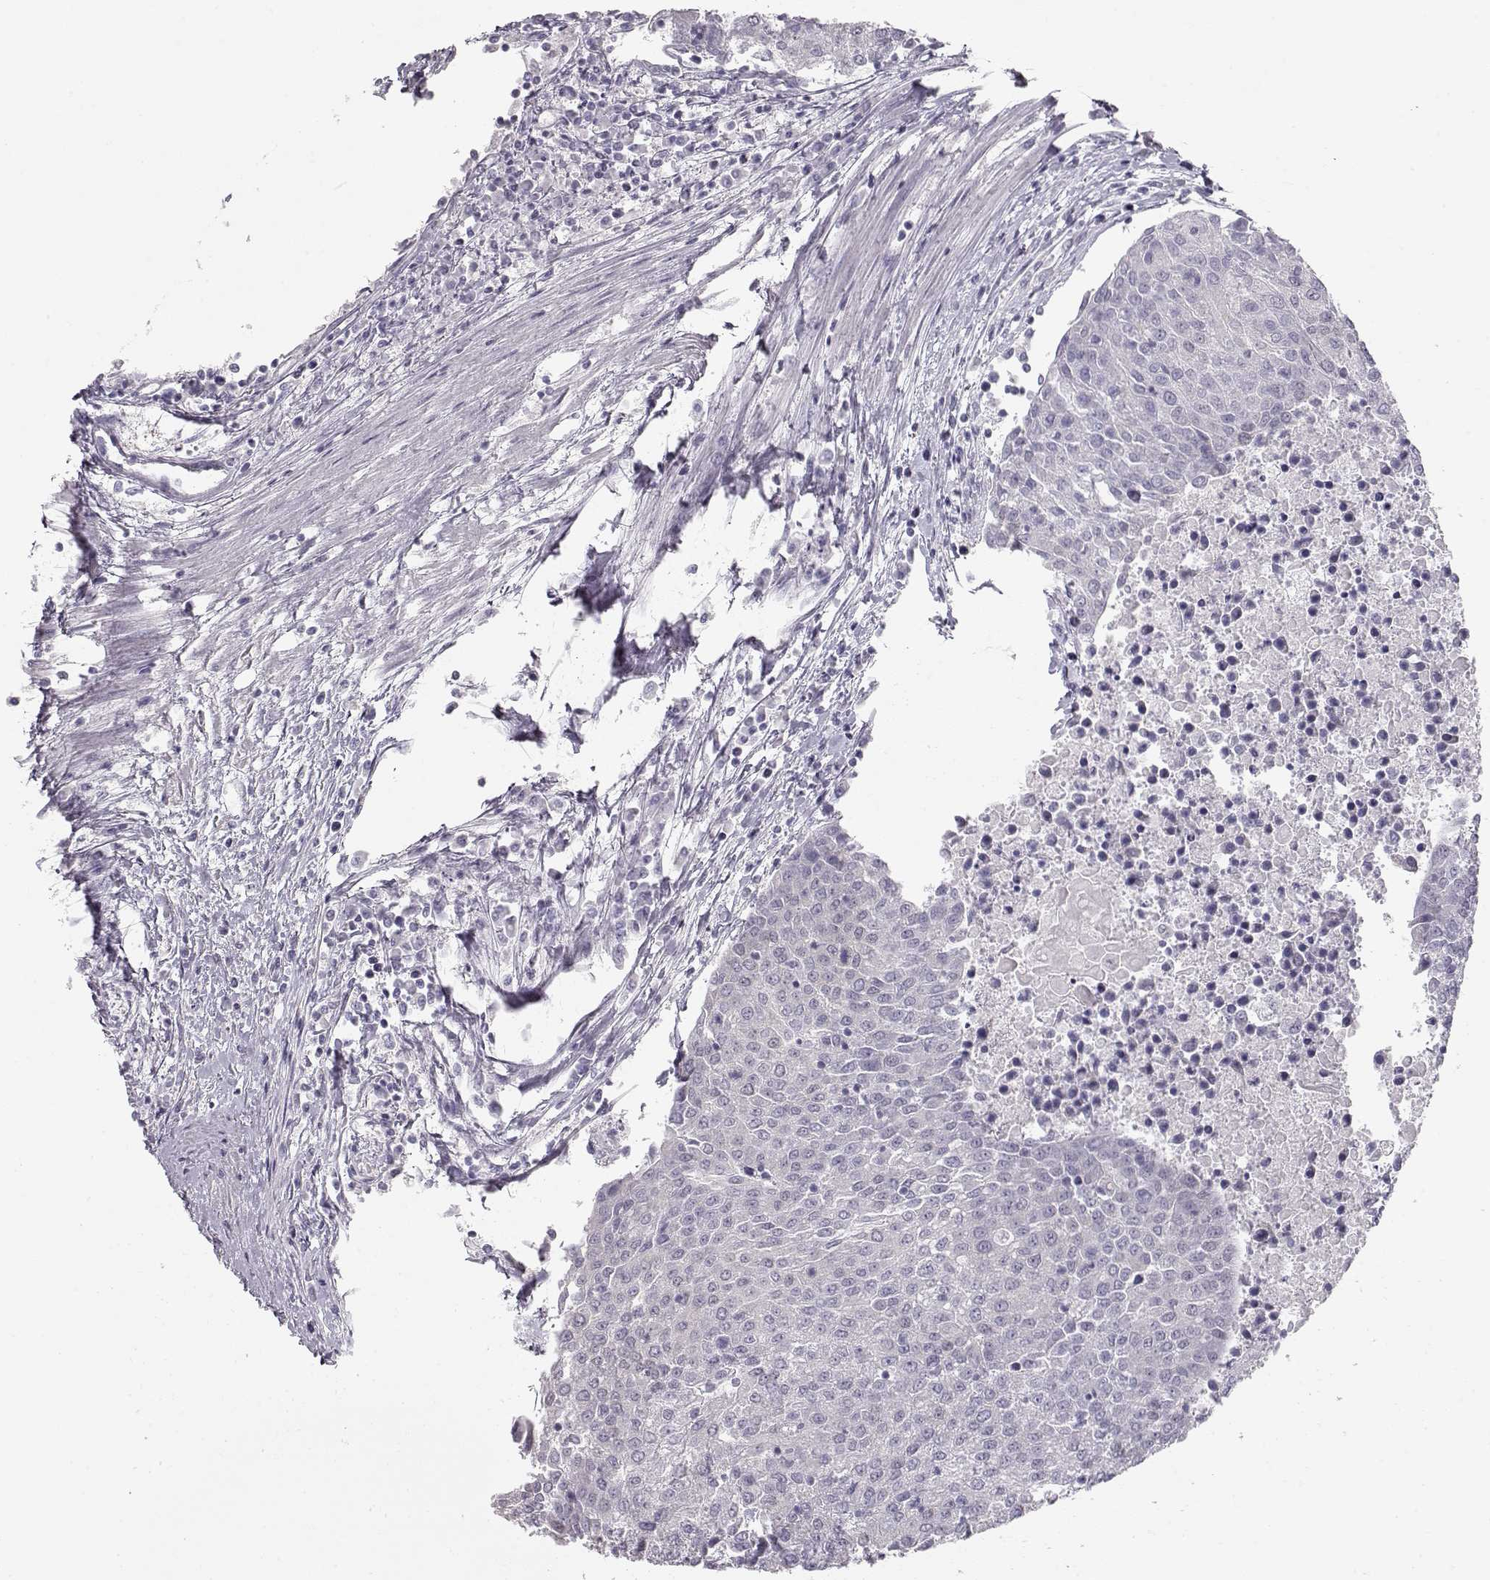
{"staining": {"intensity": "negative", "quantity": "none", "location": "none"}, "tissue": "urothelial cancer", "cell_type": "Tumor cells", "image_type": "cancer", "snomed": [{"axis": "morphology", "description": "Urothelial carcinoma, High grade"}, {"axis": "topography", "description": "Urinary bladder"}], "caption": "Immunohistochemical staining of high-grade urothelial carcinoma displays no significant staining in tumor cells.", "gene": "FAM205A", "patient": {"sex": "female", "age": 85}}